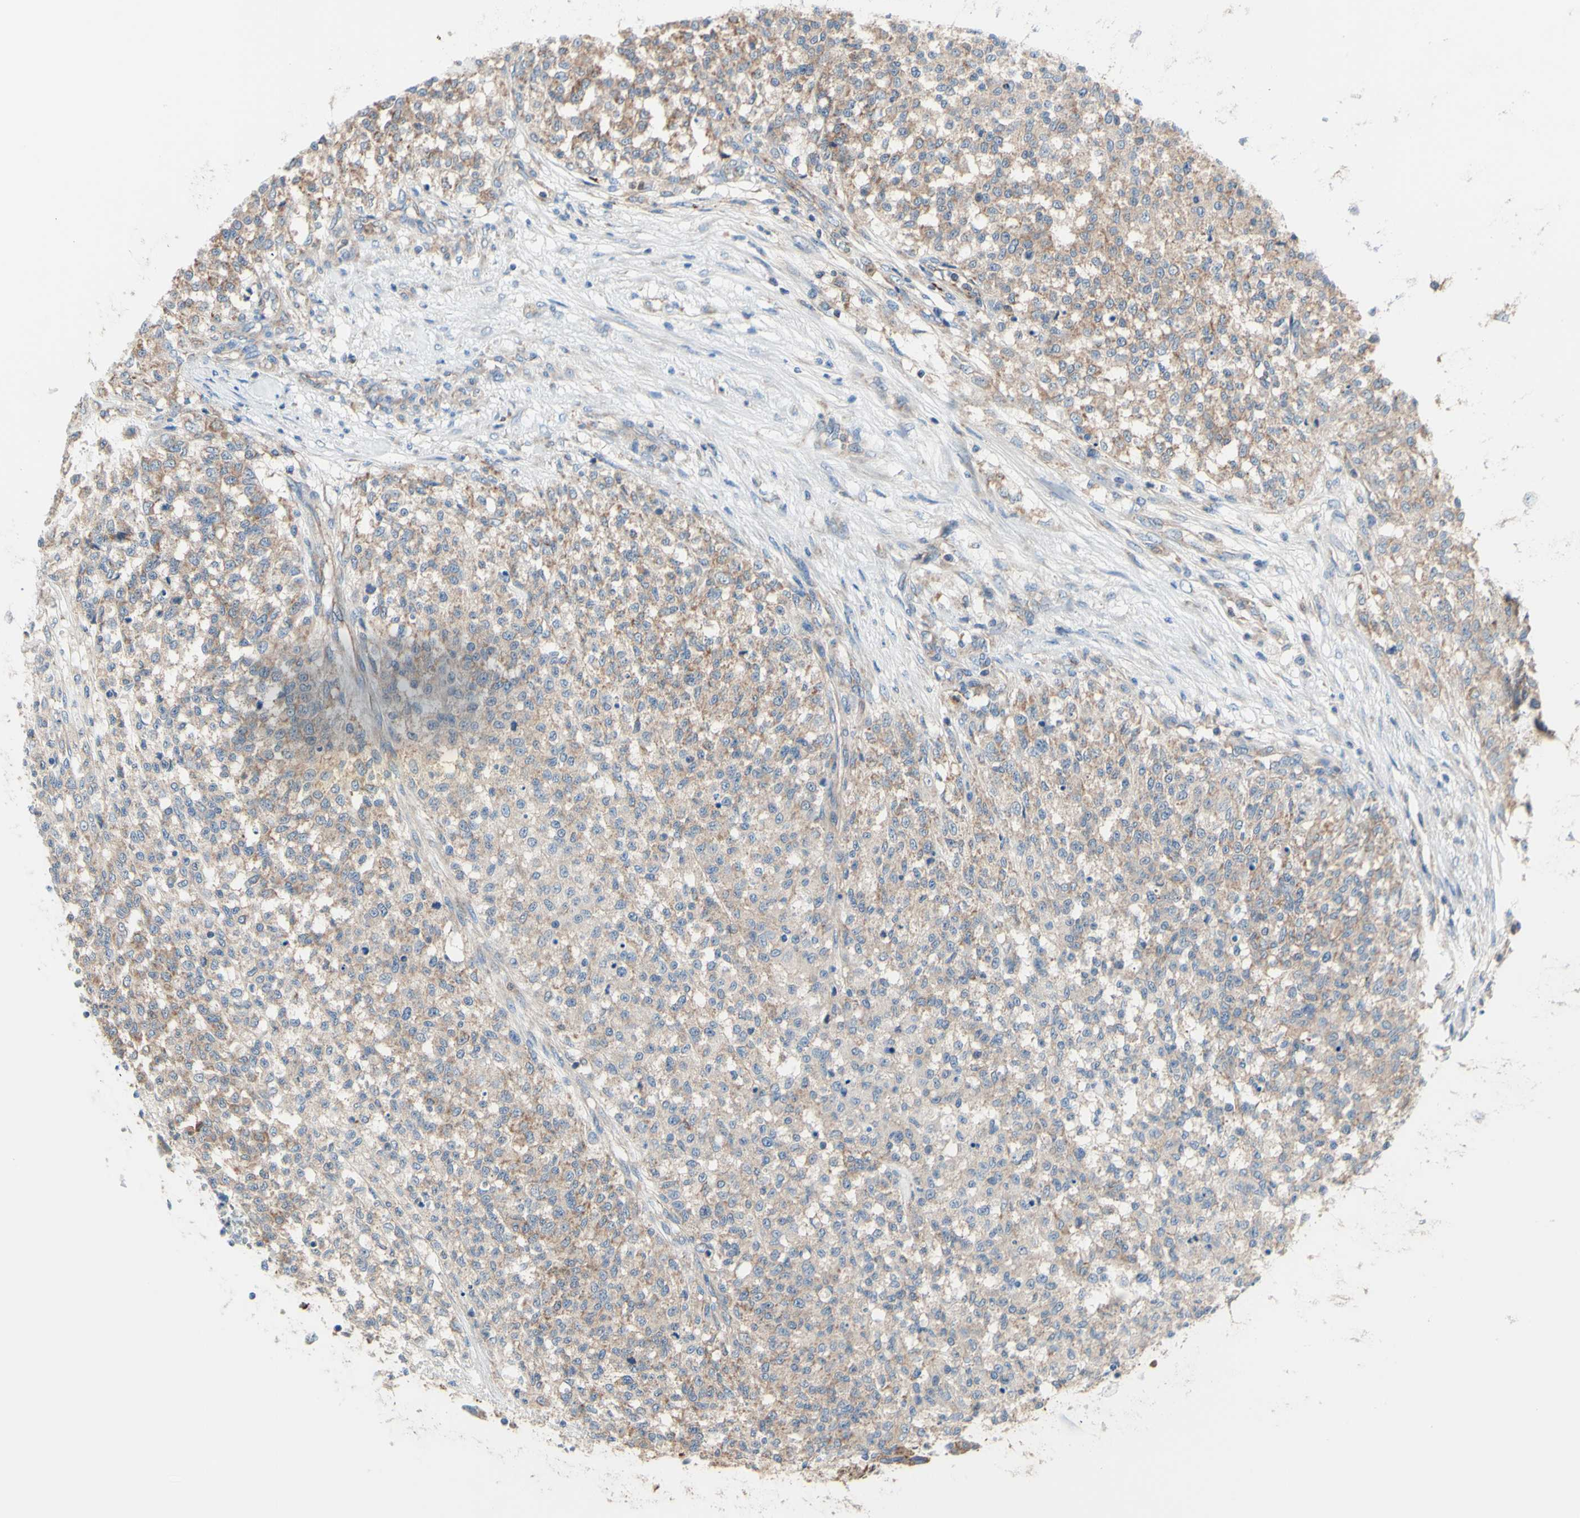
{"staining": {"intensity": "weak", "quantity": ">75%", "location": "cytoplasmic/membranous"}, "tissue": "testis cancer", "cell_type": "Tumor cells", "image_type": "cancer", "snomed": [{"axis": "morphology", "description": "Seminoma, NOS"}, {"axis": "topography", "description": "Testis"}], "caption": "Protein expression by immunohistochemistry exhibits weak cytoplasmic/membranous expression in approximately >75% of tumor cells in testis seminoma. (DAB IHC with brightfield microscopy, high magnification).", "gene": "FMR1", "patient": {"sex": "male", "age": 59}}